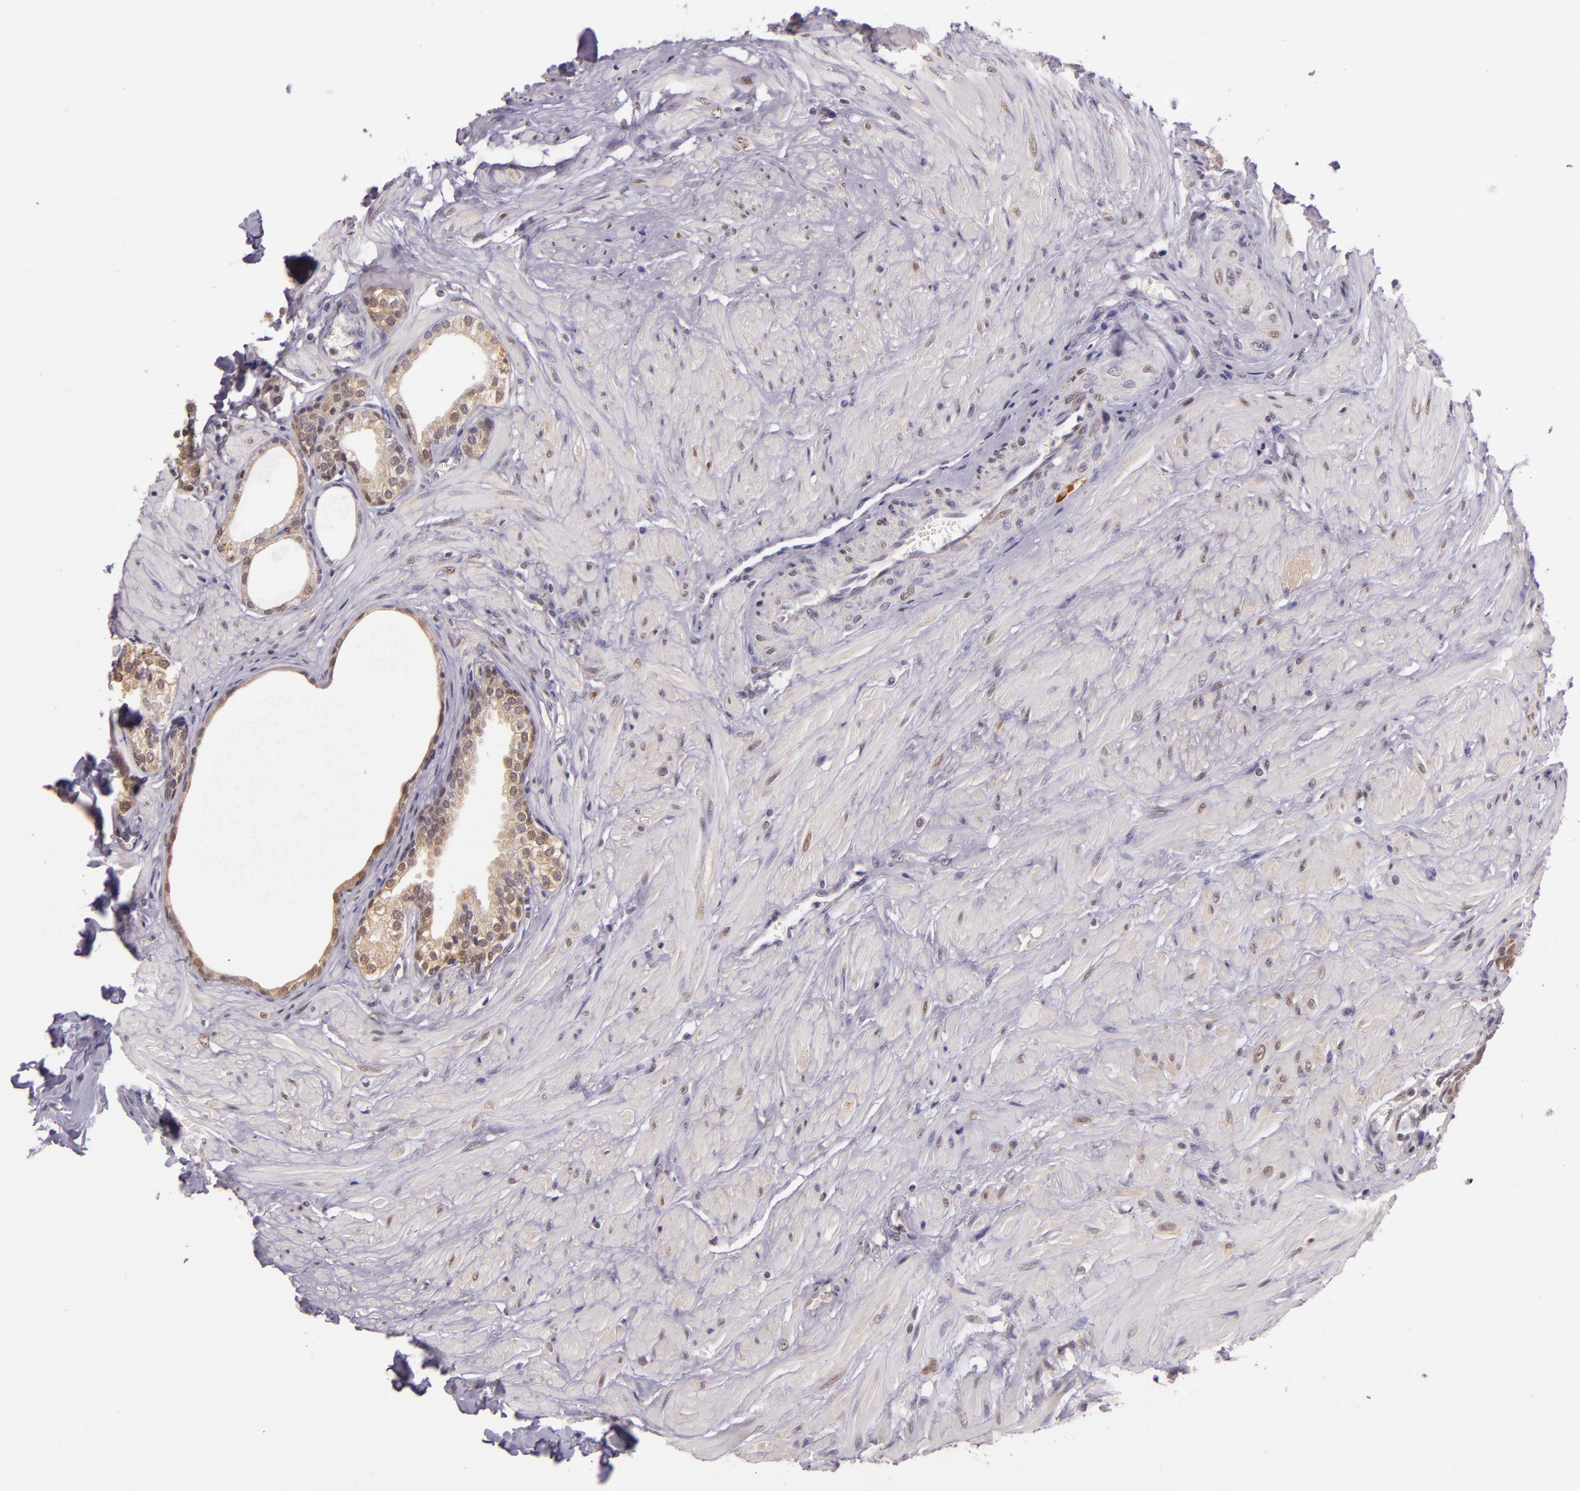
{"staining": {"intensity": "moderate", "quantity": ">75%", "location": "cytoplasmic/membranous,nuclear"}, "tissue": "prostate", "cell_type": "Glandular cells", "image_type": "normal", "snomed": [{"axis": "morphology", "description": "Normal tissue, NOS"}, {"axis": "topography", "description": "Prostate"}], "caption": "DAB immunohistochemical staining of normal human prostate exhibits moderate cytoplasmic/membranous,nuclear protein expression in approximately >75% of glandular cells.", "gene": "HSPA8", "patient": {"sex": "male", "age": 64}}